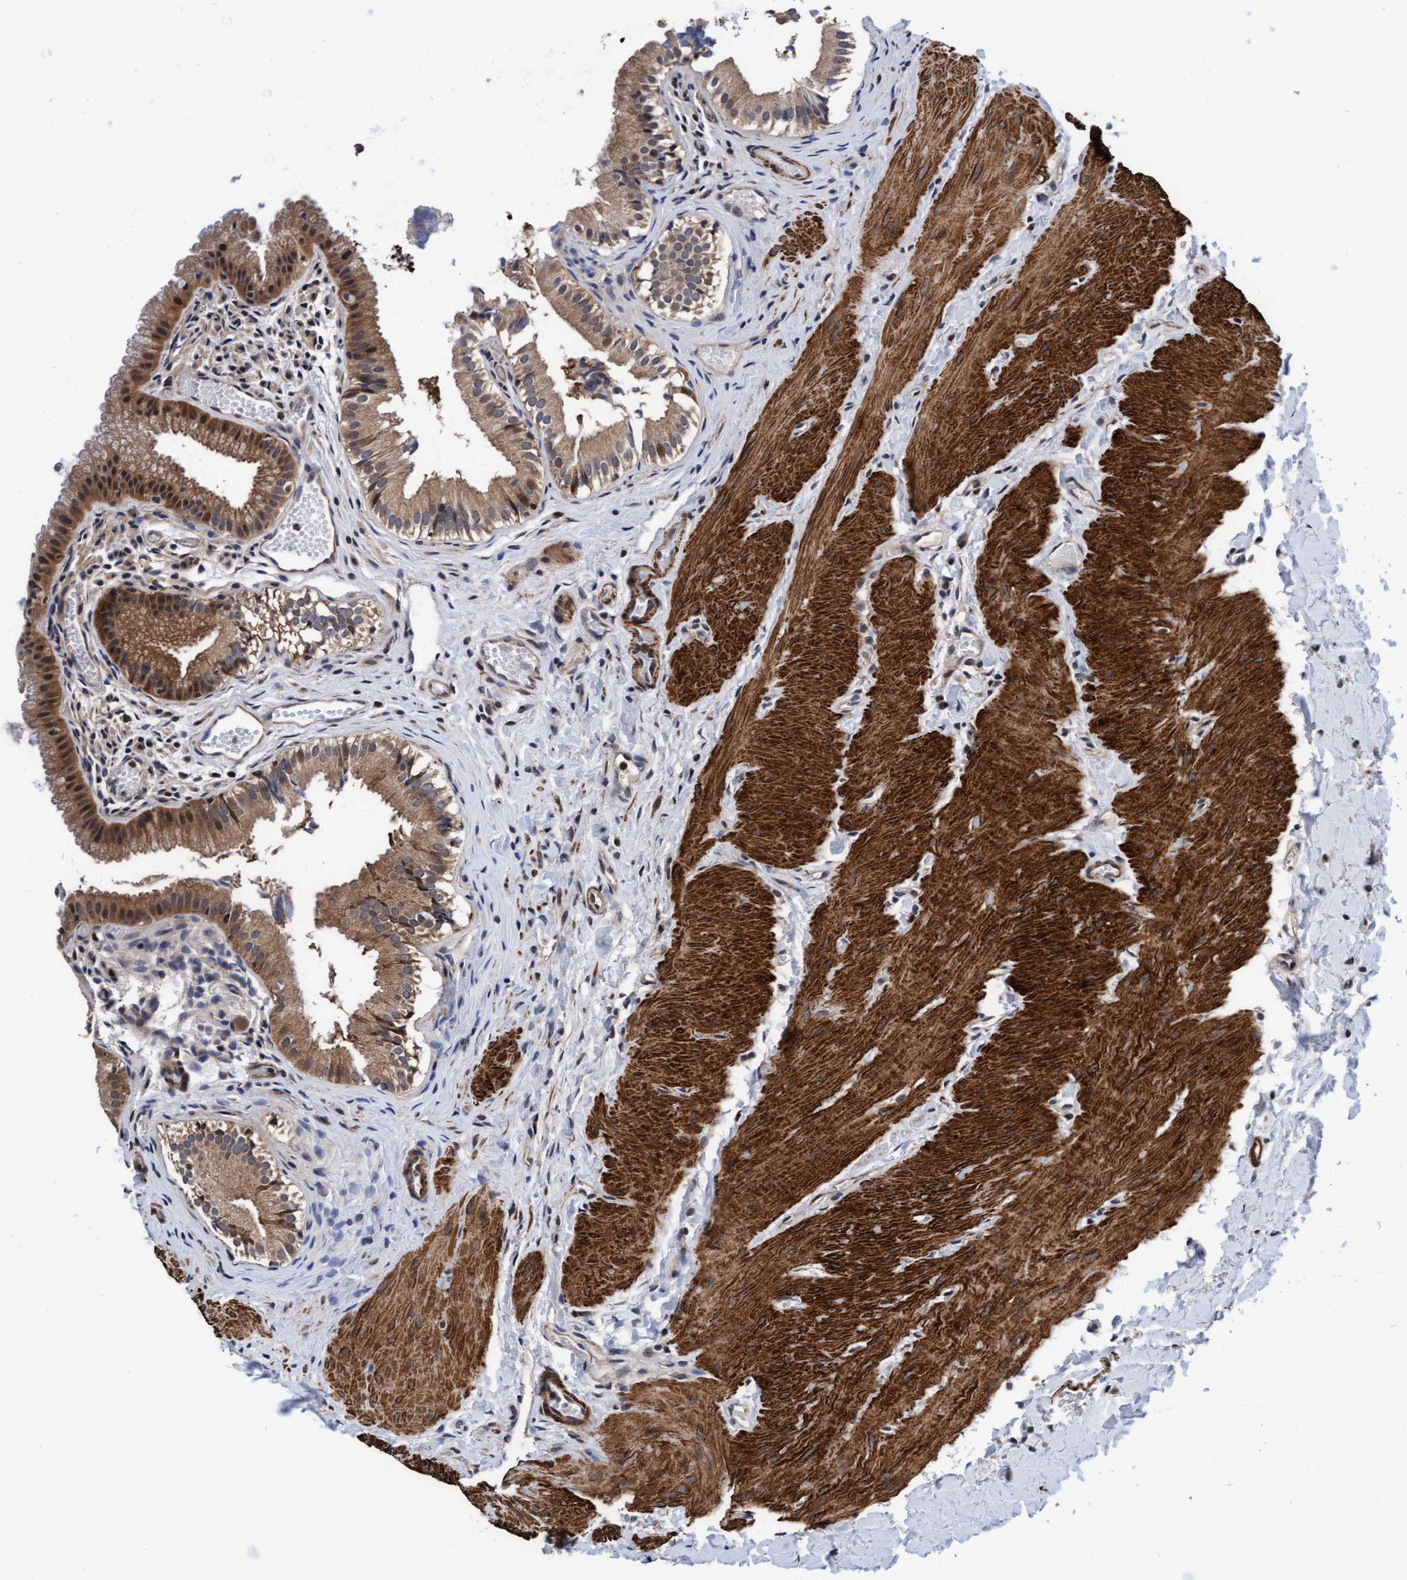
{"staining": {"intensity": "moderate", "quantity": ">75%", "location": "cytoplasmic/membranous"}, "tissue": "gallbladder", "cell_type": "Glandular cells", "image_type": "normal", "snomed": [{"axis": "morphology", "description": "Normal tissue, NOS"}, {"axis": "topography", "description": "Gallbladder"}], "caption": "A brown stain shows moderate cytoplasmic/membranous expression of a protein in glandular cells of benign human gallbladder. (DAB = brown stain, brightfield microscopy at high magnification).", "gene": "EFCAB13", "patient": {"sex": "female", "age": 26}}